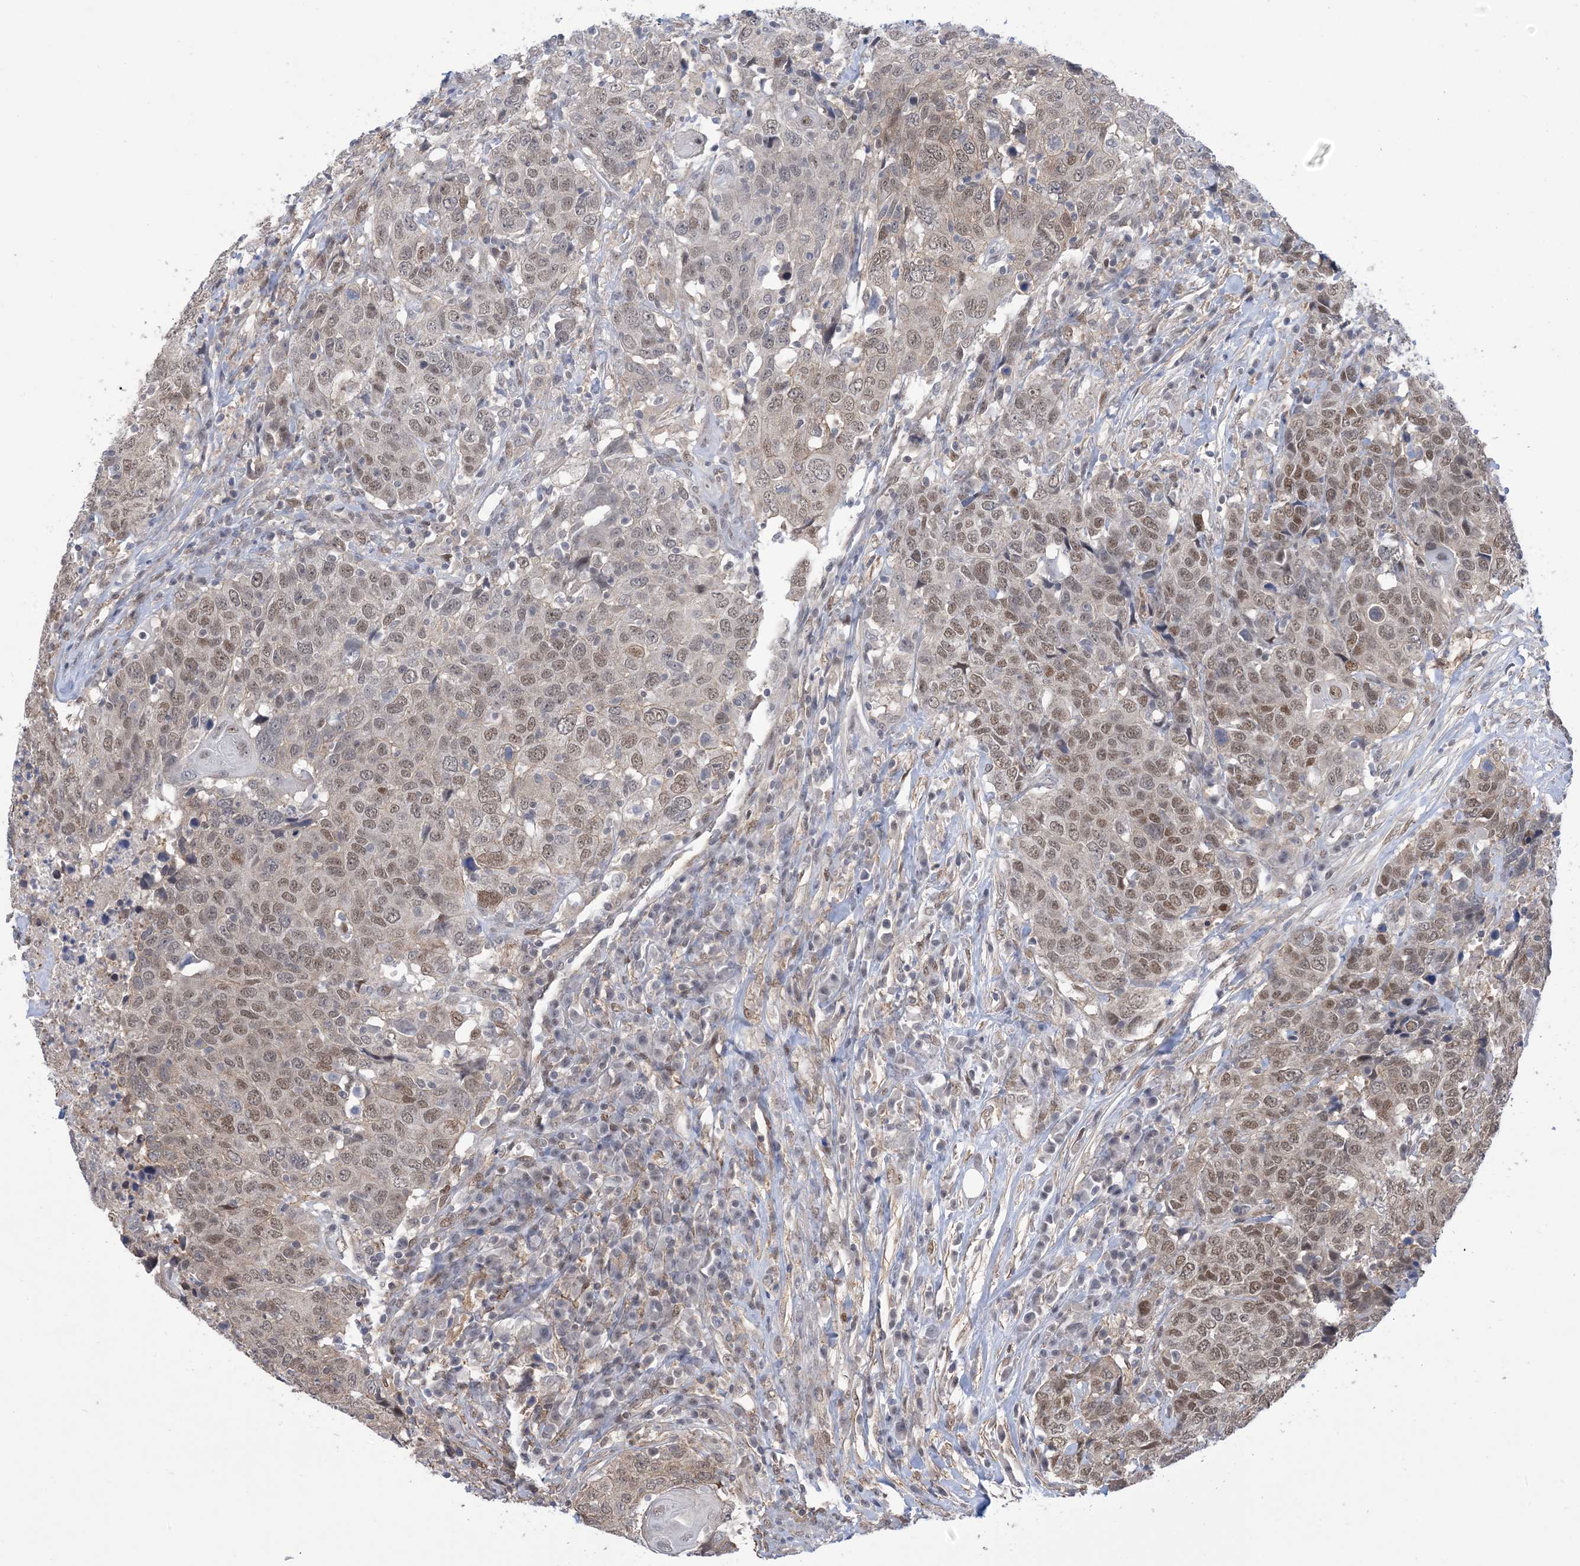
{"staining": {"intensity": "moderate", "quantity": ">75%", "location": "nuclear"}, "tissue": "head and neck cancer", "cell_type": "Tumor cells", "image_type": "cancer", "snomed": [{"axis": "morphology", "description": "Squamous cell carcinoma, NOS"}, {"axis": "topography", "description": "Head-Neck"}], "caption": "About >75% of tumor cells in human head and neck cancer demonstrate moderate nuclear protein expression as visualized by brown immunohistochemical staining.", "gene": "ZNF8", "patient": {"sex": "male", "age": 66}}